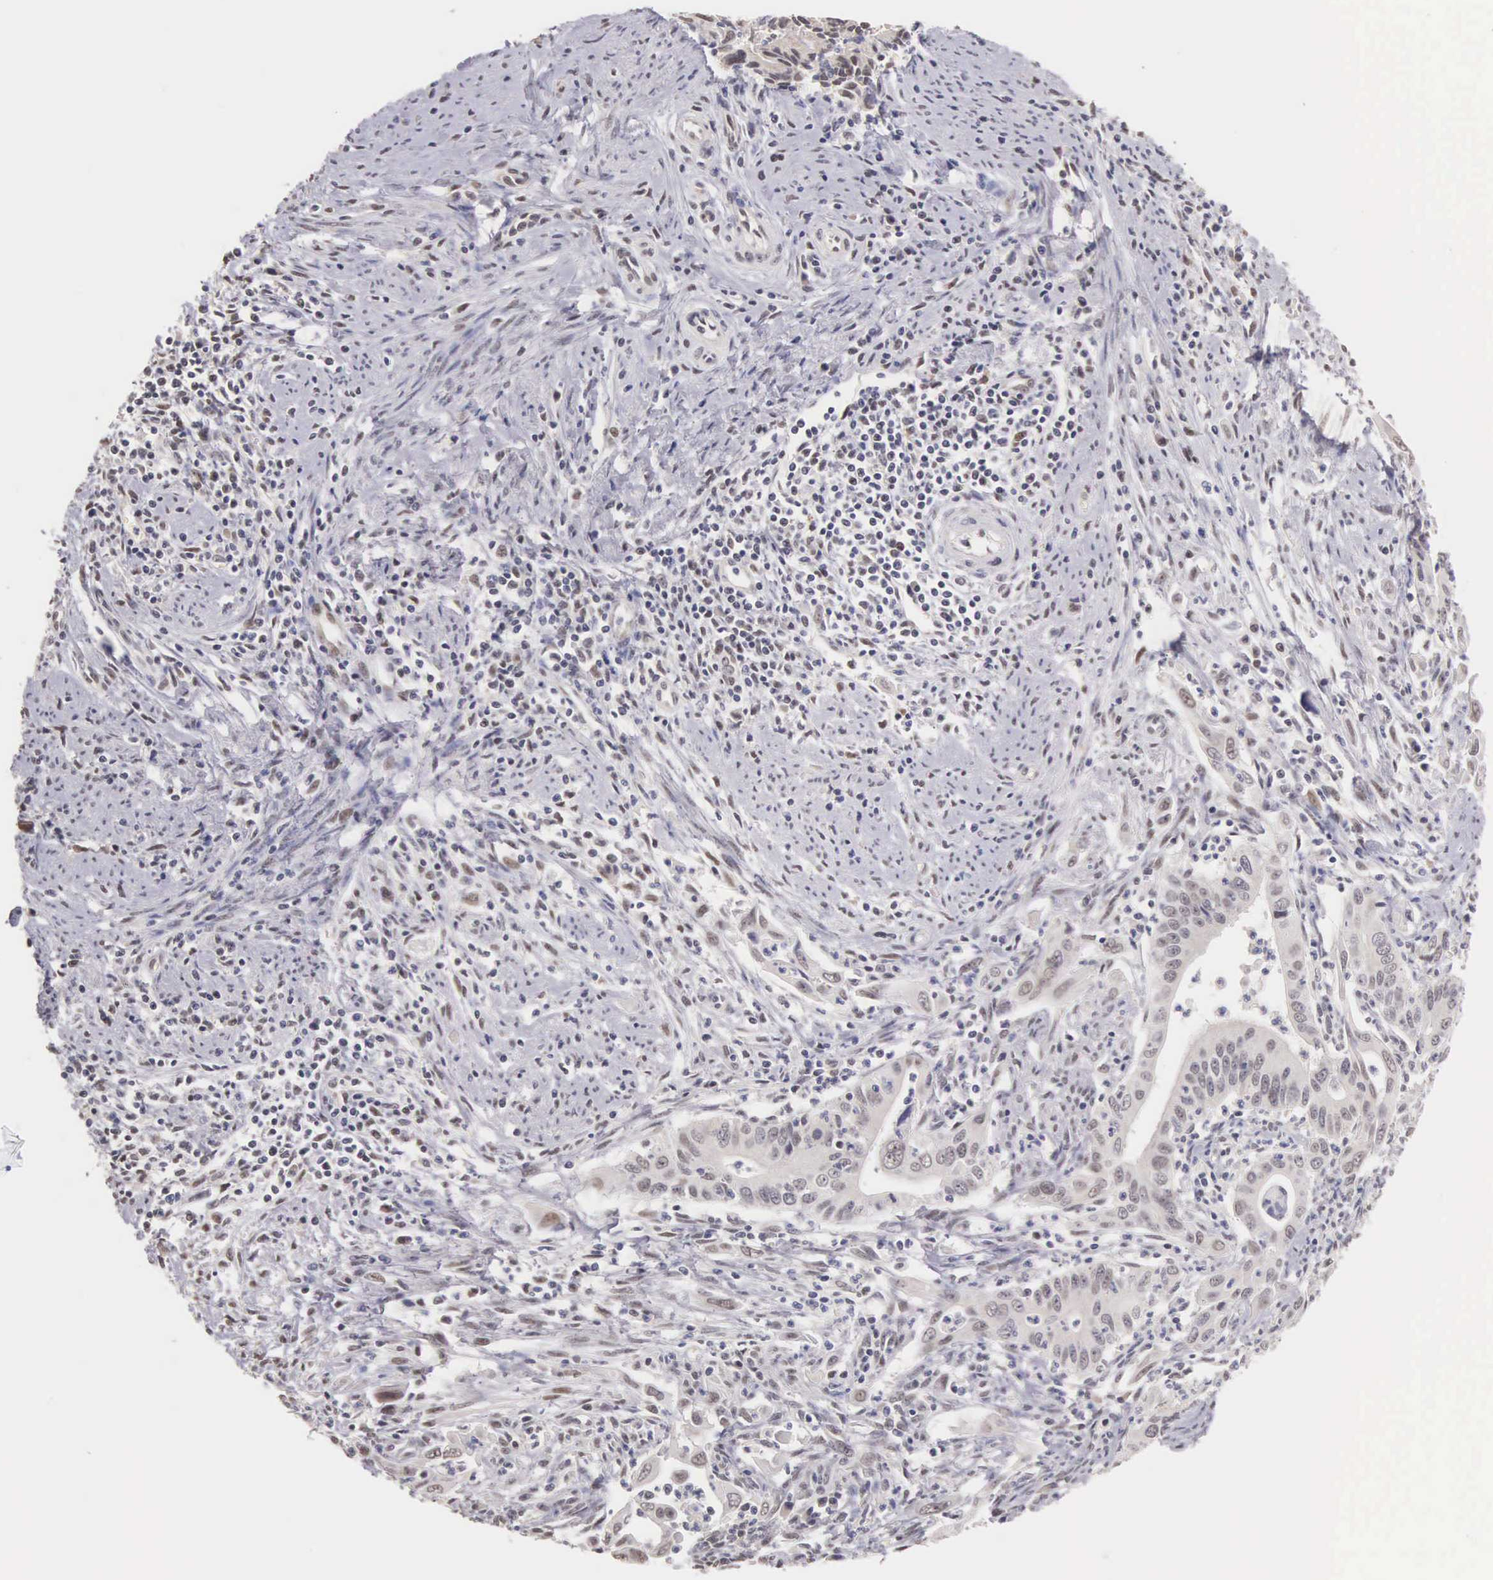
{"staining": {"intensity": "weak", "quantity": "<25%", "location": "nuclear"}, "tissue": "cervical cancer", "cell_type": "Tumor cells", "image_type": "cancer", "snomed": [{"axis": "morphology", "description": "Normal tissue, NOS"}, {"axis": "morphology", "description": "Adenocarcinoma, NOS"}, {"axis": "topography", "description": "Cervix"}], "caption": "The image demonstrates no staining of tumor cells in cervical adenocarcinoma.", "gene": "HMGXB4", "patient": {"sex": "female", "age": 34}}